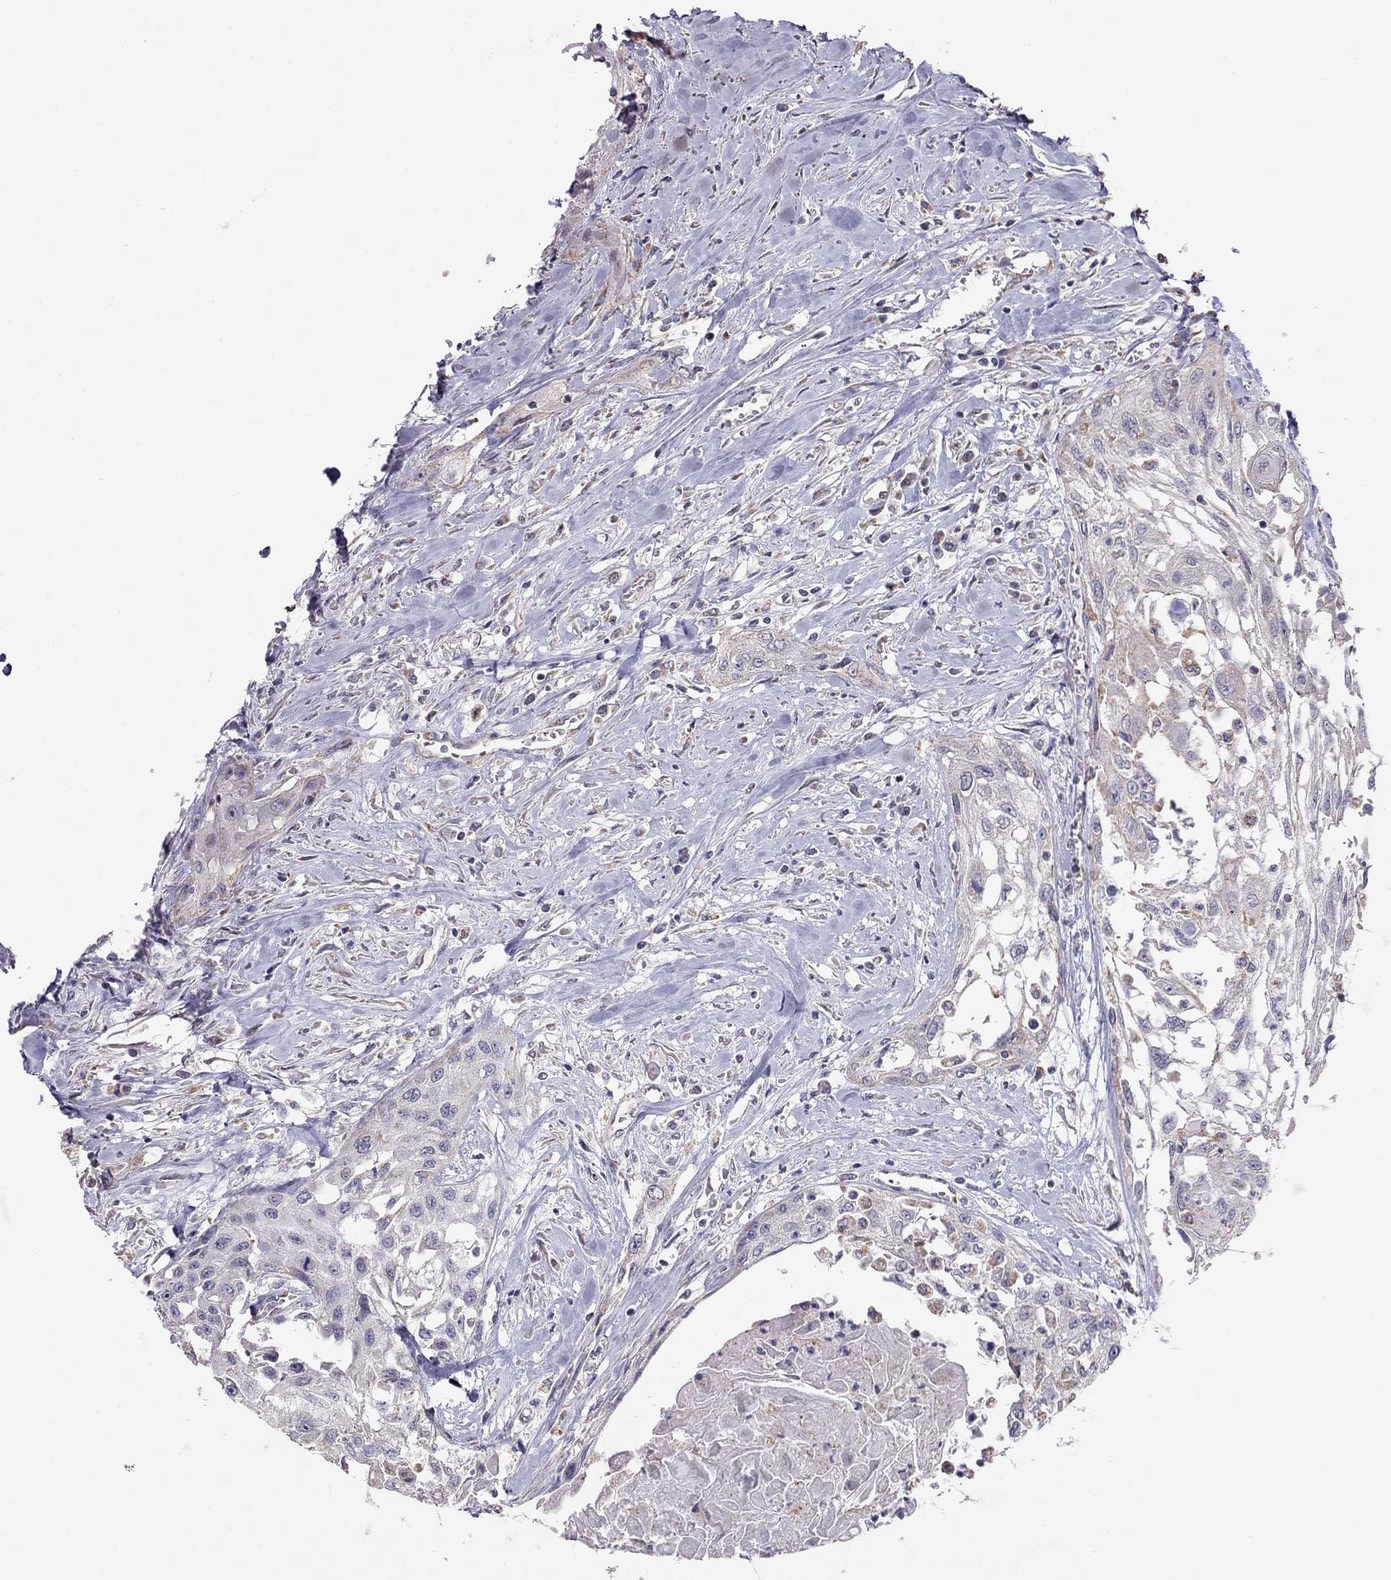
{"staining": {"intensity": "negative", "quantity": "none", "location": "none"}, "tissue": "head and neck cancer", "cell_type": "Tumor cells", "image_type": "cancer", "snomed": [{"axis": "morphology", "description": "Normal tissue, NOS"}, {"axis": "morphology", "description": "Squamous cell carcinoma, NOS"}, {"axis": "topography", "description": "Oral tissue"}, {"axis": "topography", "description": "Peripheral nerve tissue"}, {"axis": "topography", "description": "Head-Neck"}], "caption": "This is an IHC photomicrograph of human head and neck squamous cell carcinoma. There is no positivity in tumor cells.", "gene": "LRIT3", "patient": {"sex": "female", "age": 59}}